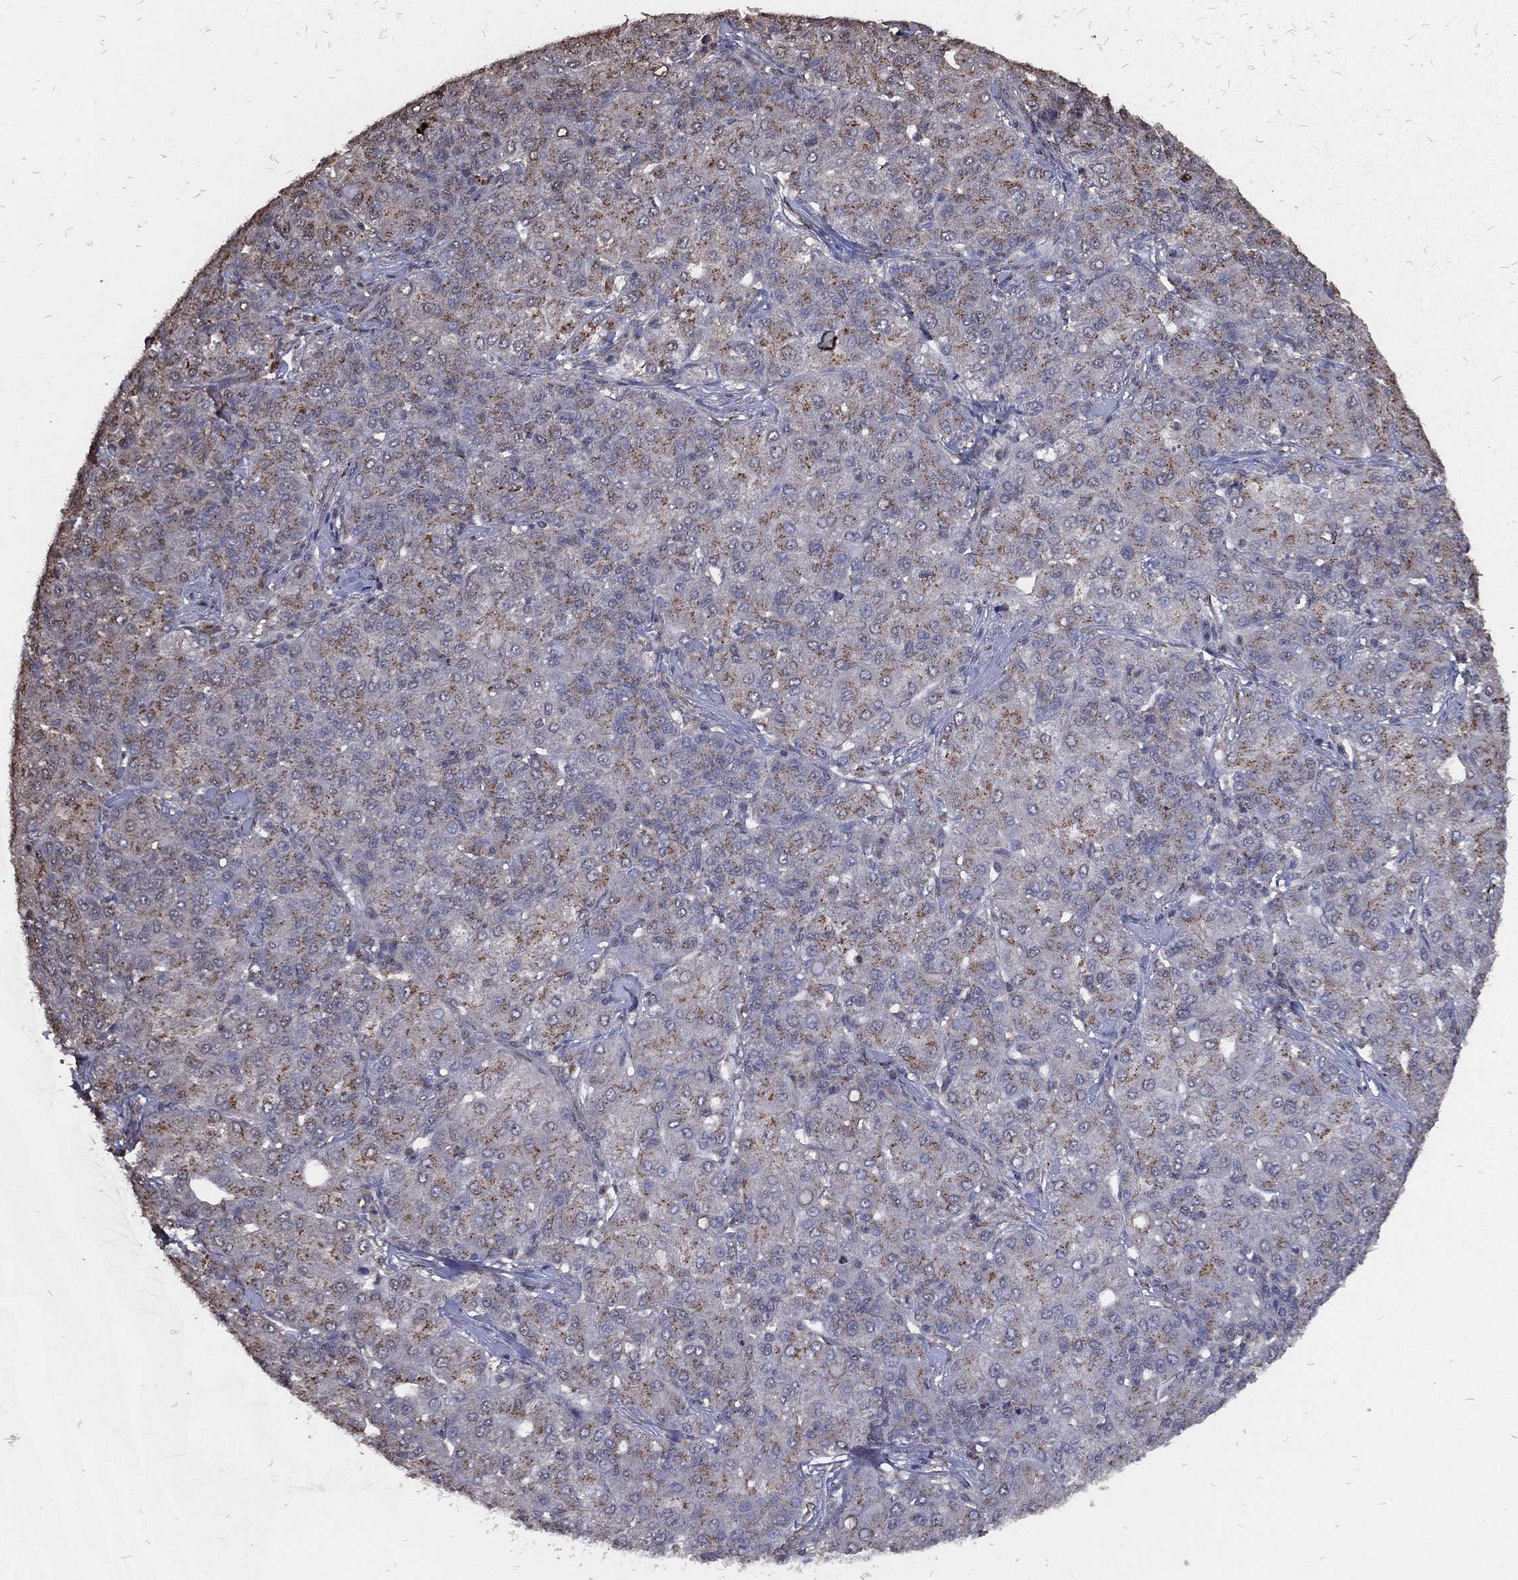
{"staining": {"intensity": "moderate", "quantity": ">75%", "location": "cytoplasmic/membranous"}, "tissue": "liver cancer", "cell_type": "Tumor cells", "image_type": "cancer", "snomed": [{"axis": "morphology", "description": "Carcinoma, Hepatocellular, NOS"}, {"axis": "topography", "description": "Liver"}], "caption": "Protein expression by immunohistochemistry exhibits moderate cytoplasmic/membranous expression in approximately >75% of tumor cells in liver cancer.", "gene": "GPR183", "patient": {"sex": "male", "age": 65}}